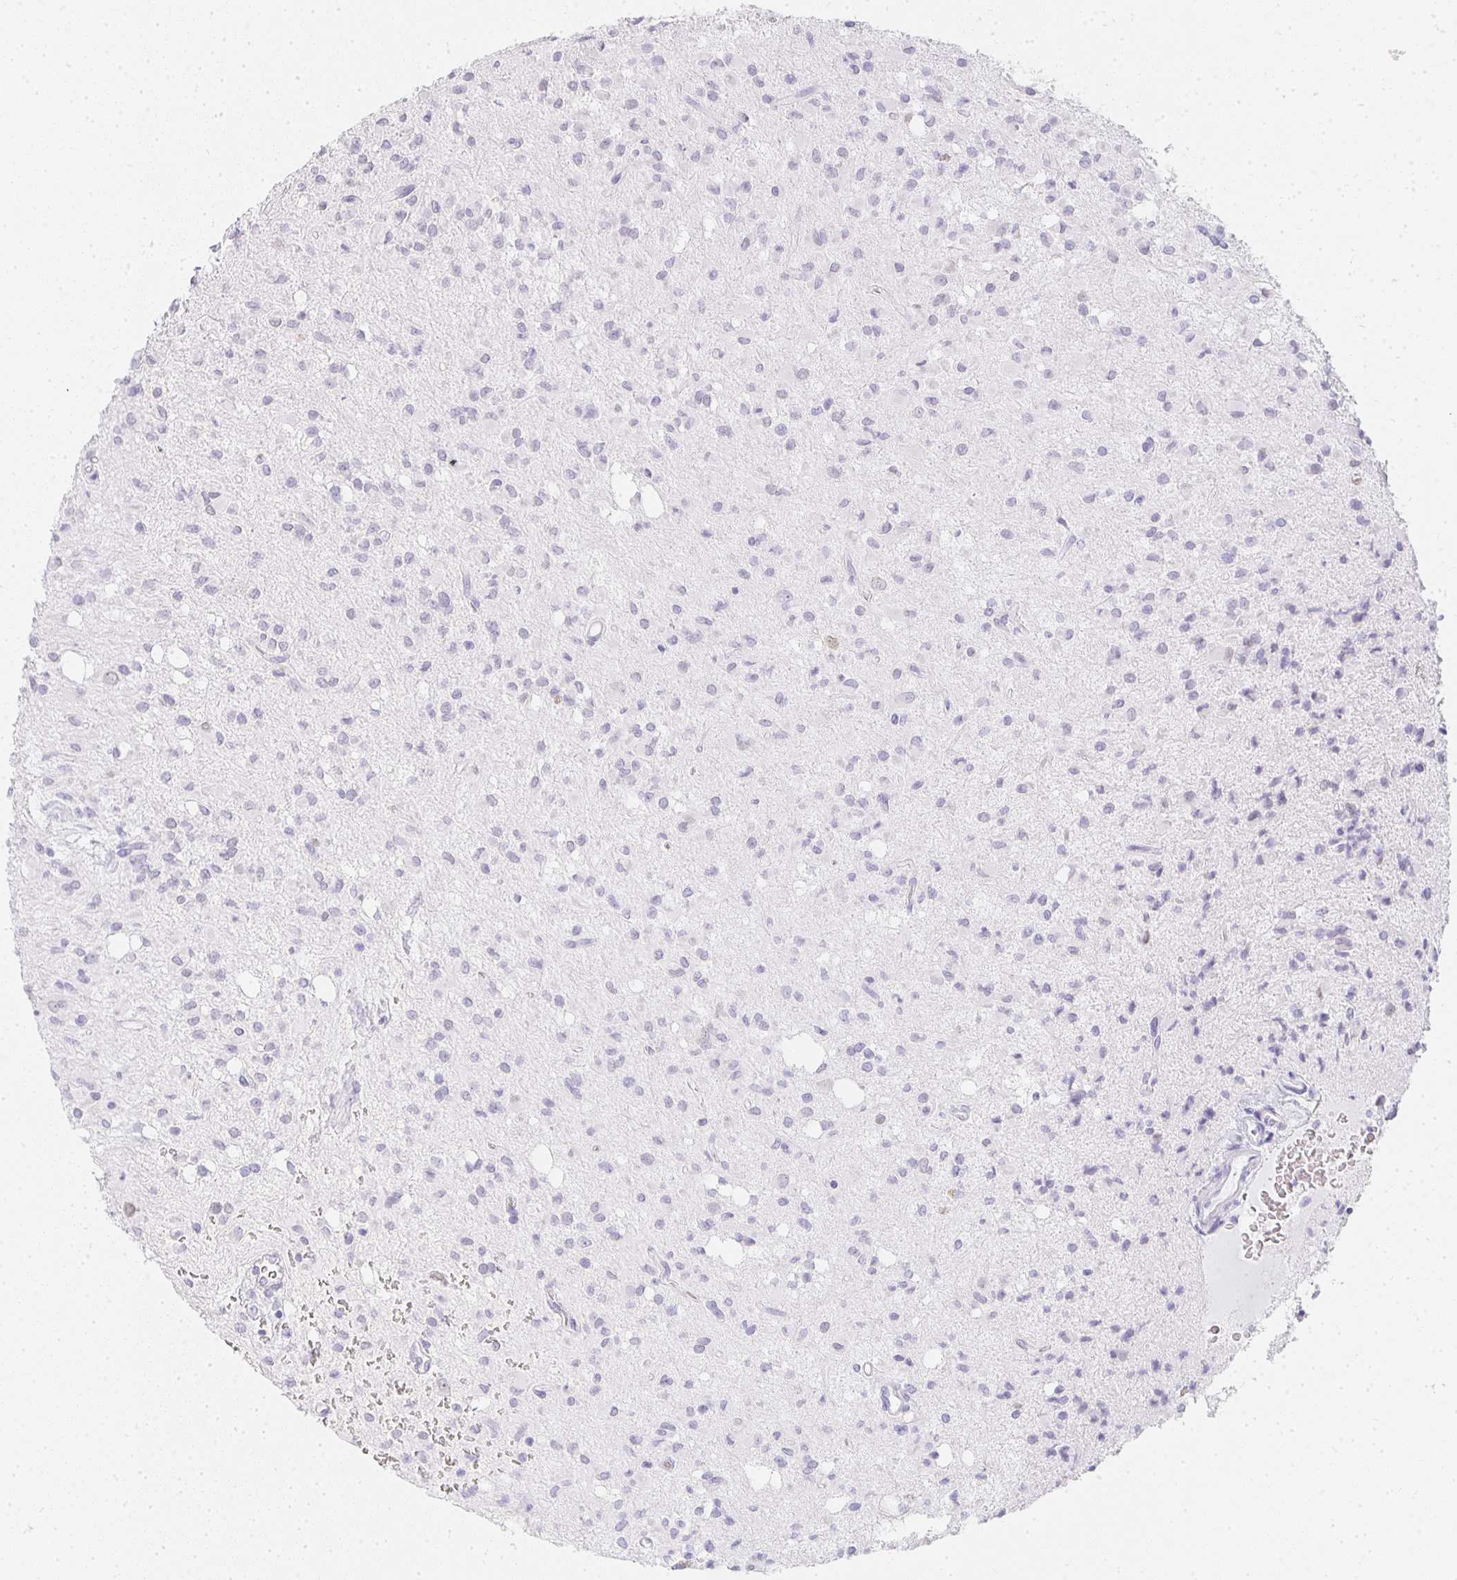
{"staining": {"intensity": "negative", "quantity": "none", "location": "none"}, "tissue": "glioma", "cell_type": "Tumor cells", "image_type": "cancer", "snomed": [{"axis": "morphology", "description": "Glioma, malignant, Low grade"}, {"axis": "topography", "description": "Brain"}], "caption": "Histopathology image shows no significant protein positivity in tumor cells of glioma.", "gene": "TPSD1", "patient": {"sex": "female", "age": 33}}